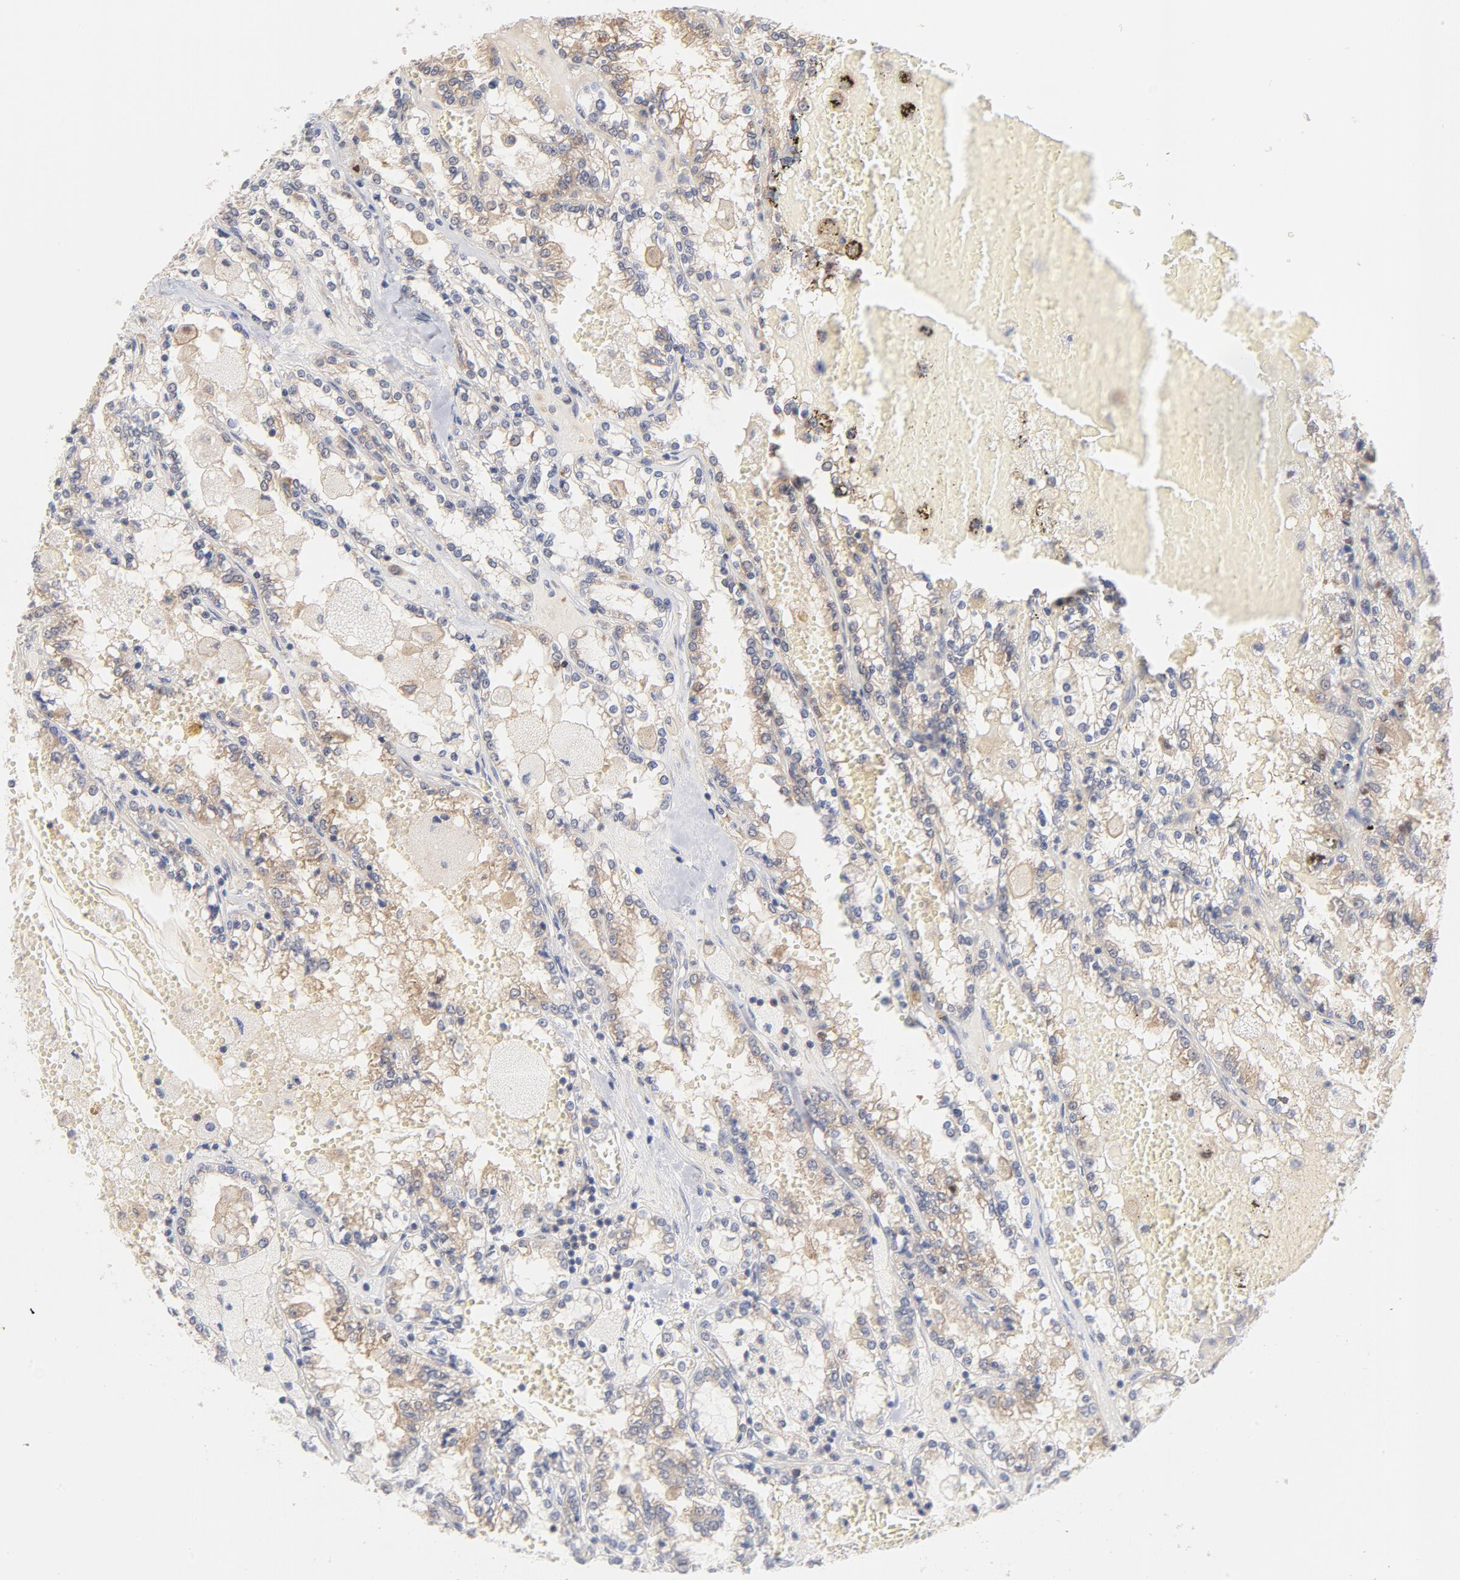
{"staining": {"intensity": "weak", "quantity": "<25%", "location": "cytoplasmic/membranous"}, "tissue": "renal cancer", "cell_type": "Tumor cells", "image_type": "cancer", "snomed": [{"axis": "morphology", "description": "Adenocarcinoma, NOS"}, {"axis": "topography", "description": "Kidney"}], "caption": "This is an IHC photomicrograph of renal cancer. There is no expression in tumor cells.", "gene": "SETD3", "patient": {"sex": "female", "age": 56}}